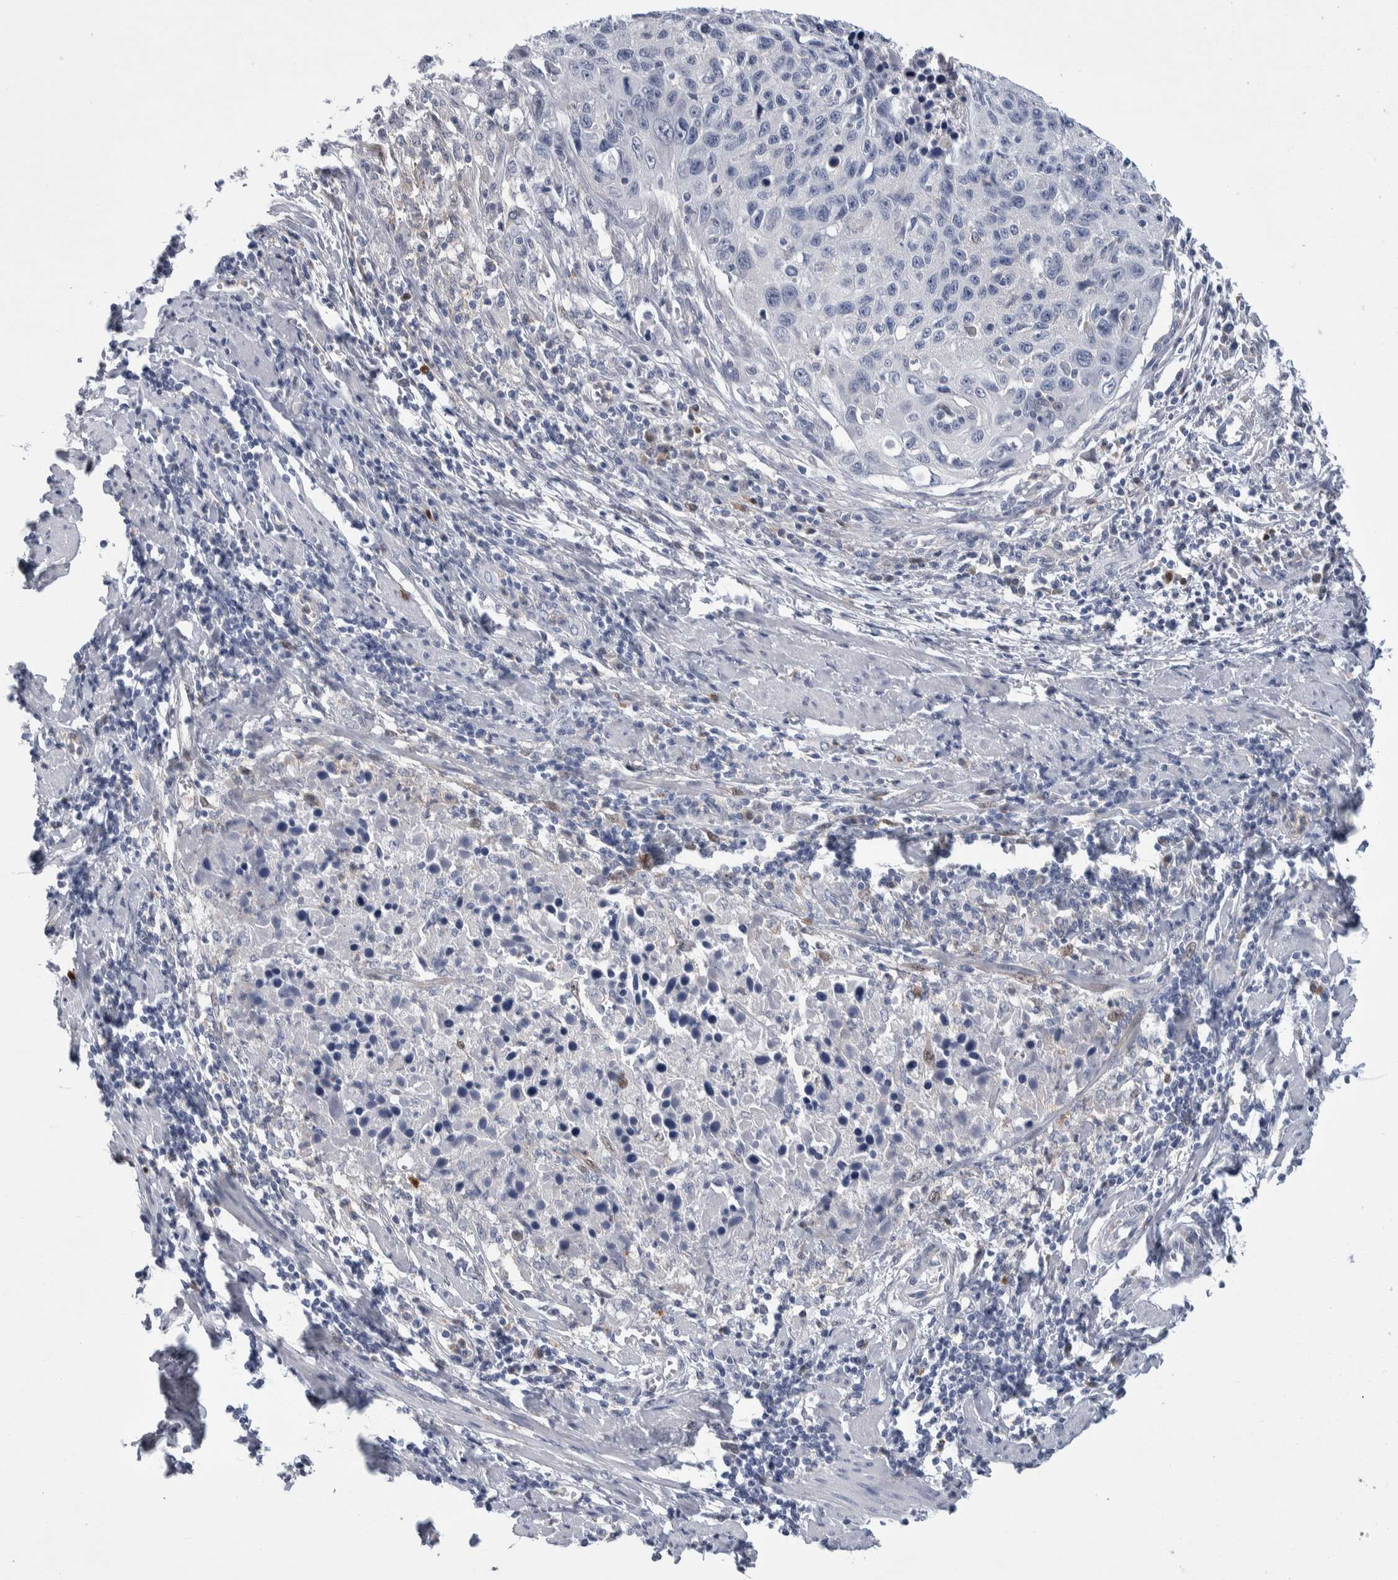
{"staining": {"intensity": "negative", "quantity": "none", "location": "none"}, "tissue": "cervical cancer", "cell_type": "Tumor cells", "image_type": "cancer", "snomed": [{"axis": "morphology", "description": "Squamous cell carcinoma, NOS"}, {"axis": "topography", "description": "Cervix"}], "caption": "IHC micrograph of squamous cell carcinoma (cervical) stained for a protein (brown), which exhibits no staining in tumor cells. The staining is performed using DAB (3,3'-diaminobenzidine) brown chromogen with nuclei counter-stained in using hematoxylin.", "gene": "LURAP1L", "patient": {"sex": "female", "age": 53}}